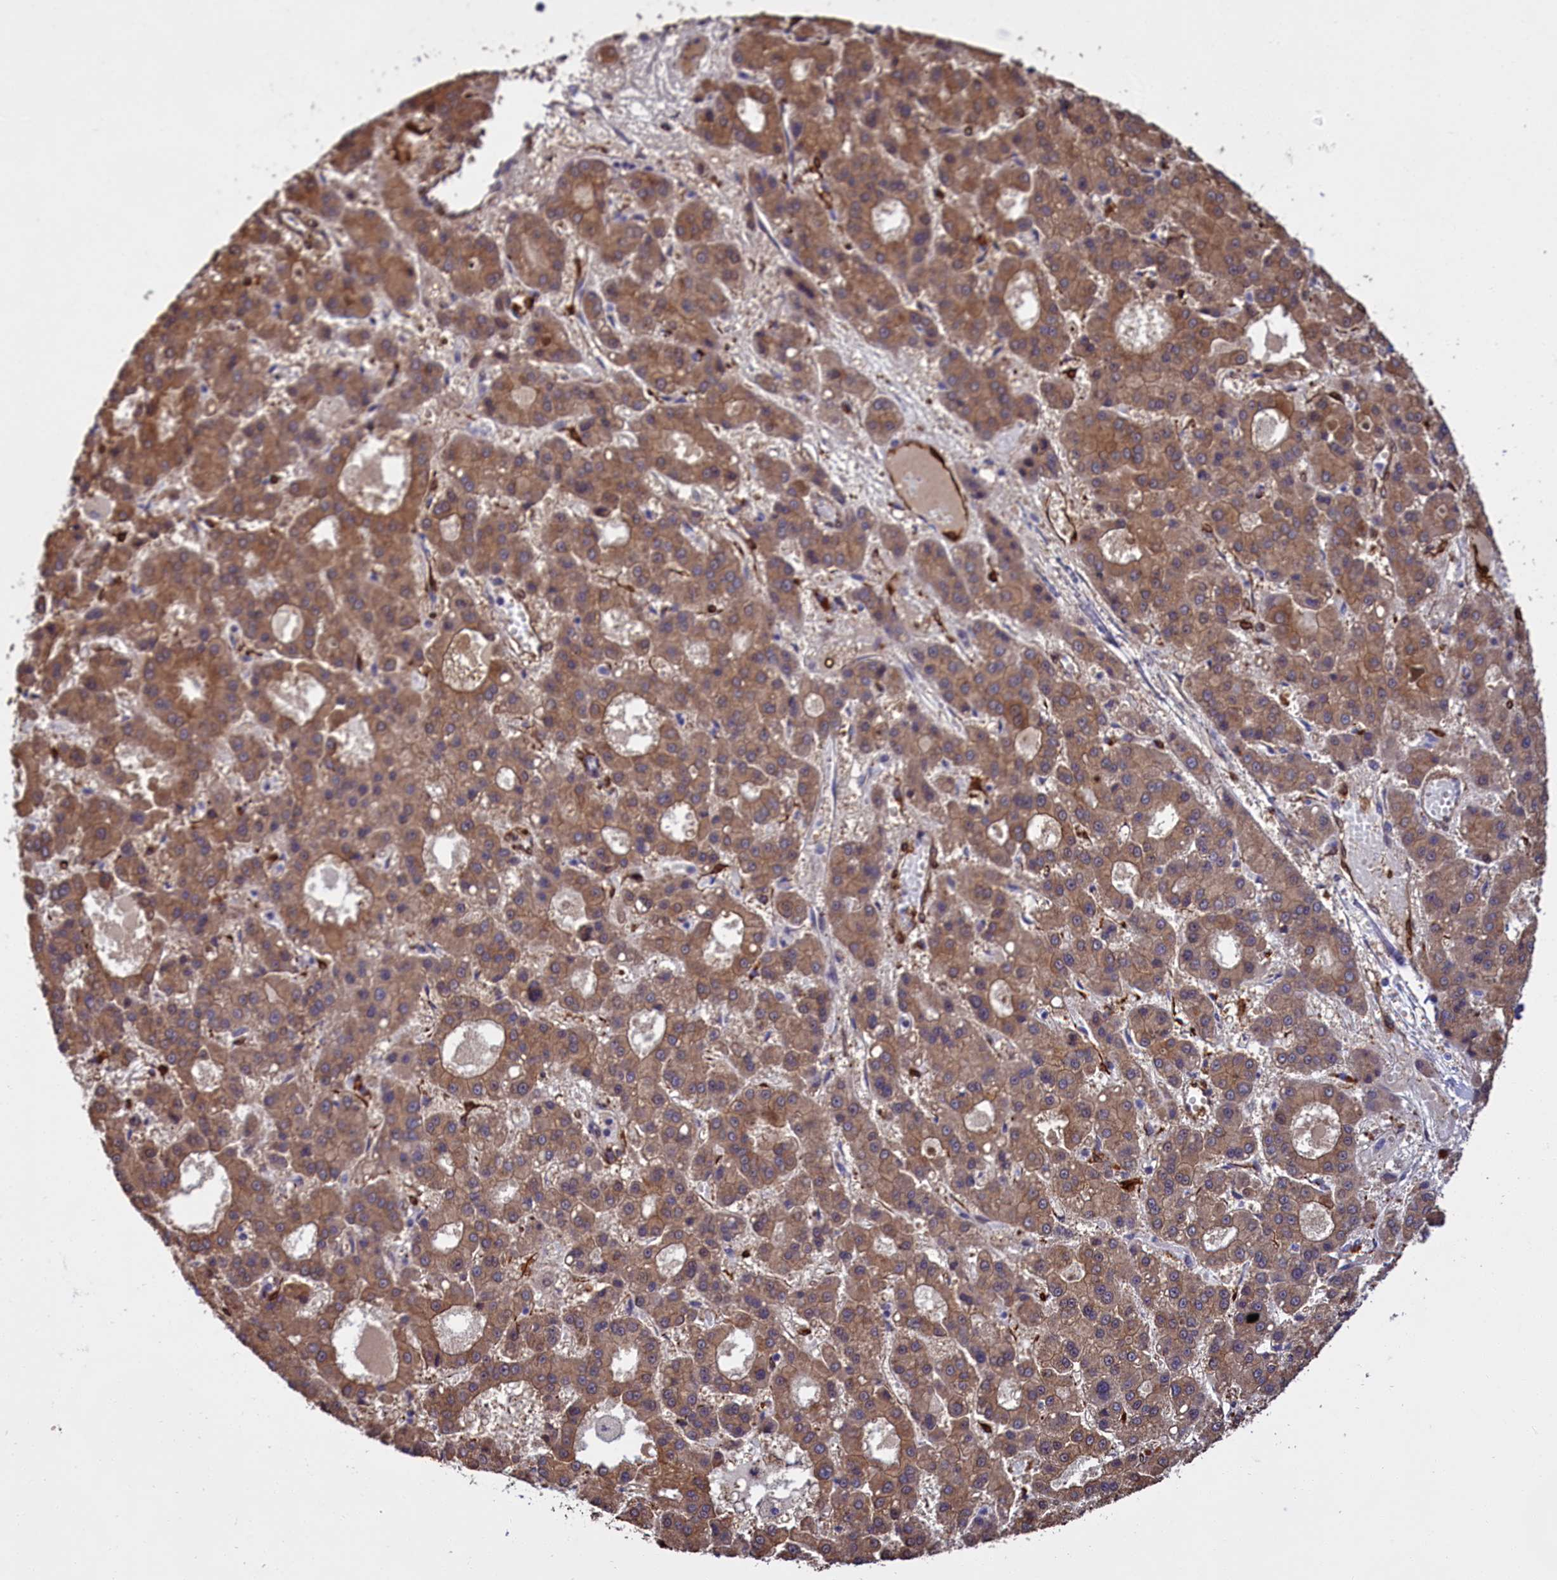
{"staining": {"intensity": "moderate", "quantity": ">75%", "location": "cytoplasmic/membranous"}, "tissue": "liver cancer", "cell_type": "Tumor cells", "image_type": "cancer", "snomed": [{"axis": "morphology", "description": "Carcinoma, Hepatocellular, NOS"}, {"axis": "topography", "description": "Liver"}], "caption": "High-magnification brightfield microscopy of liver cancer (hepatocellular carcinoma) stained with DAB (3,3'-diaminobenzidine) (brown) and counterstained with hematoxylin (blue). tumor cells exhibit moderate cytoplasmic/membranous expression is identified in approximately>75% of cells.", "gene": "DENND1B", "patient": {"sex": "male", "age": 70}}